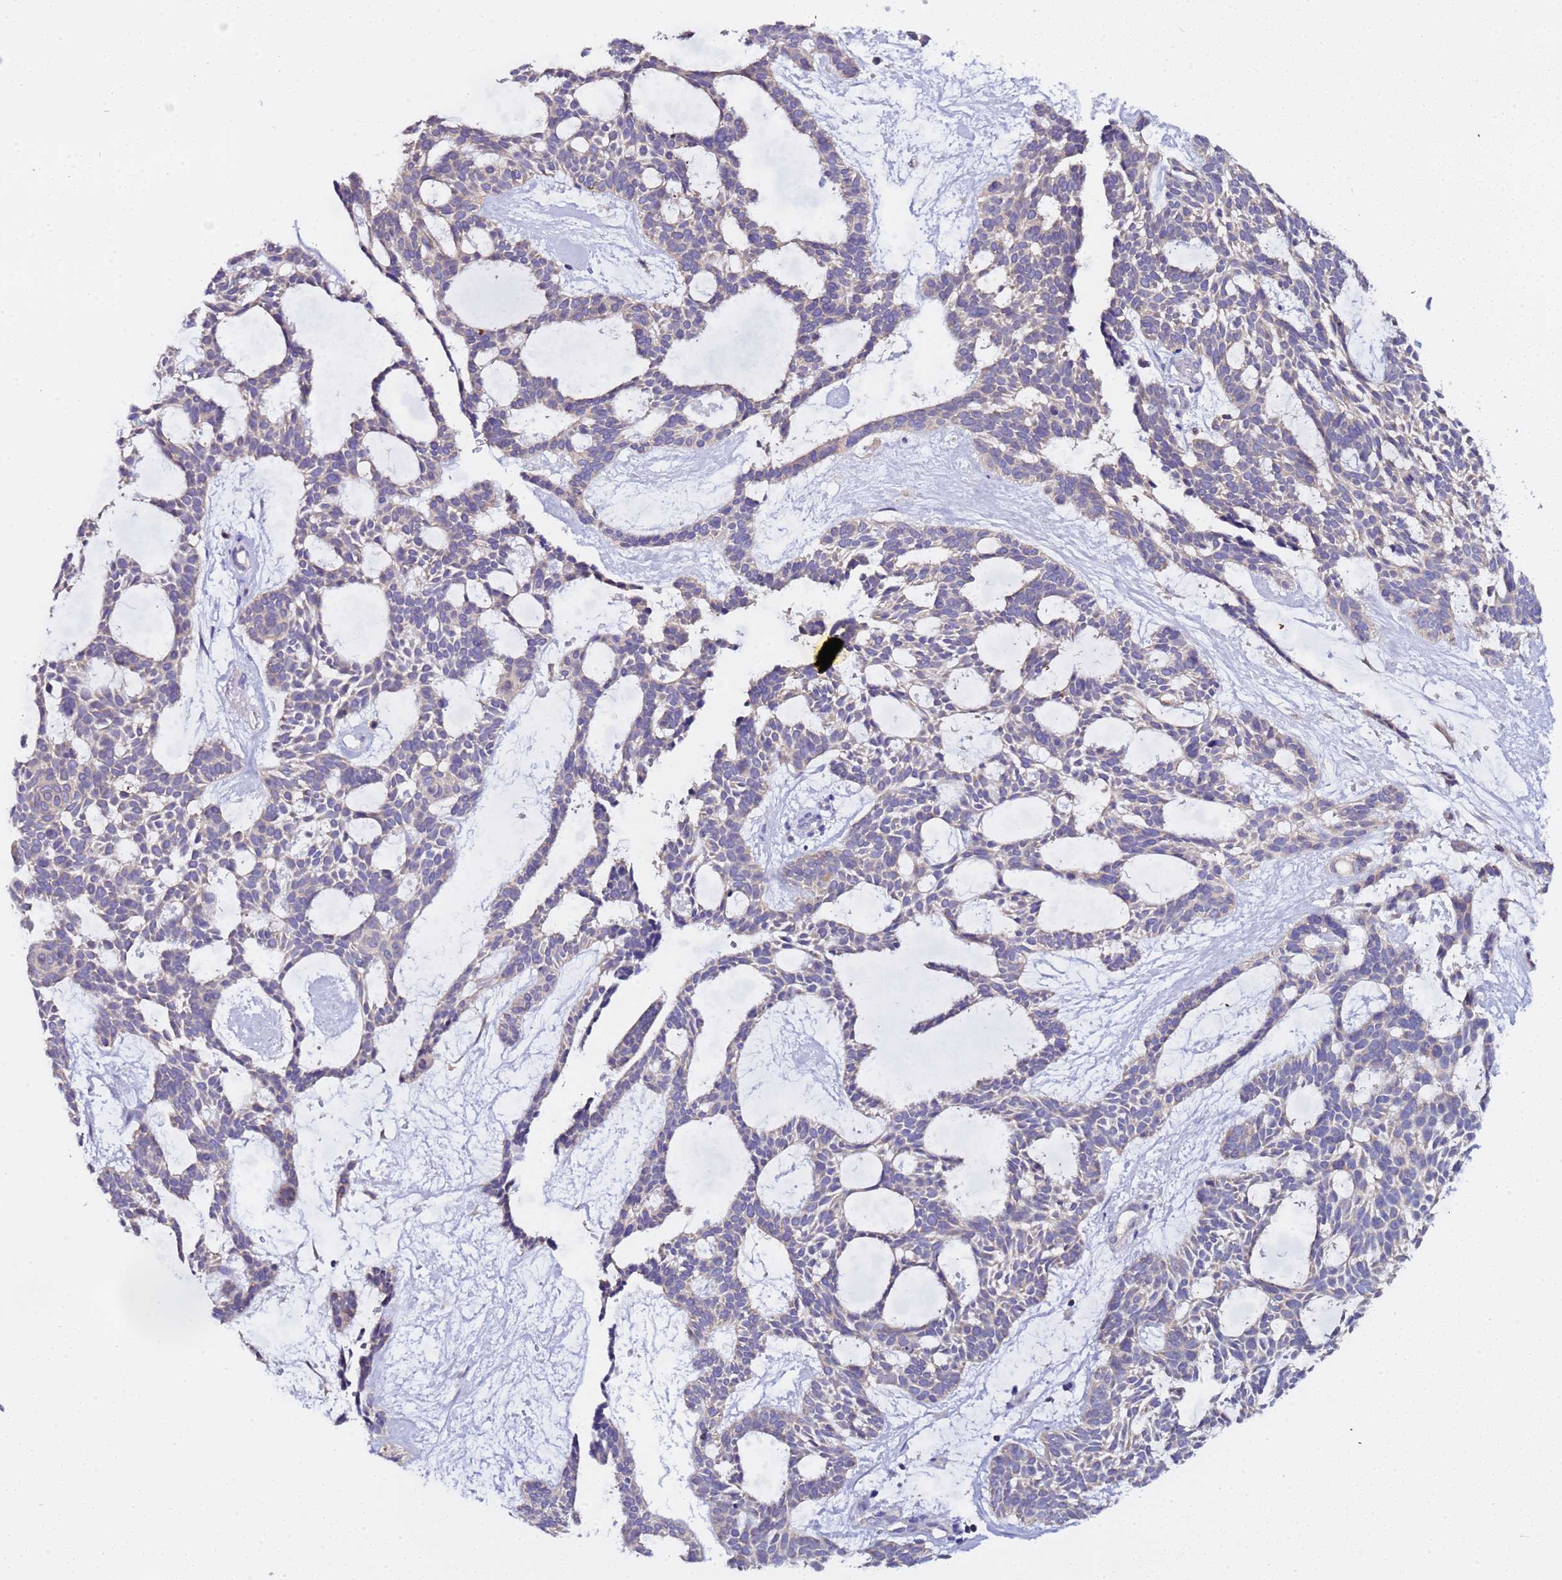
{"staining": {"intensity": "weak", "quantity": "<25%", "location": "cytoplasmic/membranous"}, "tissue": "skin cancer", "cell_type": "Tumor cells", "image_type": "cancer", "snomed": [{"axis": "morphology", "description": "Basal cell carcinoma"}, {"axis": "topography", "description": "Skin"}], "caption": "There is no significant positivity in tumor cells of skin basal cell carcinoma. The staining is performed using DAB (3,3'-diaminobenzidine) brown chromogen with nuclei counter-stained in using hematoxylin.", "gene": "ELMOD2", "patient": {"sex": "male", "age": 61}}